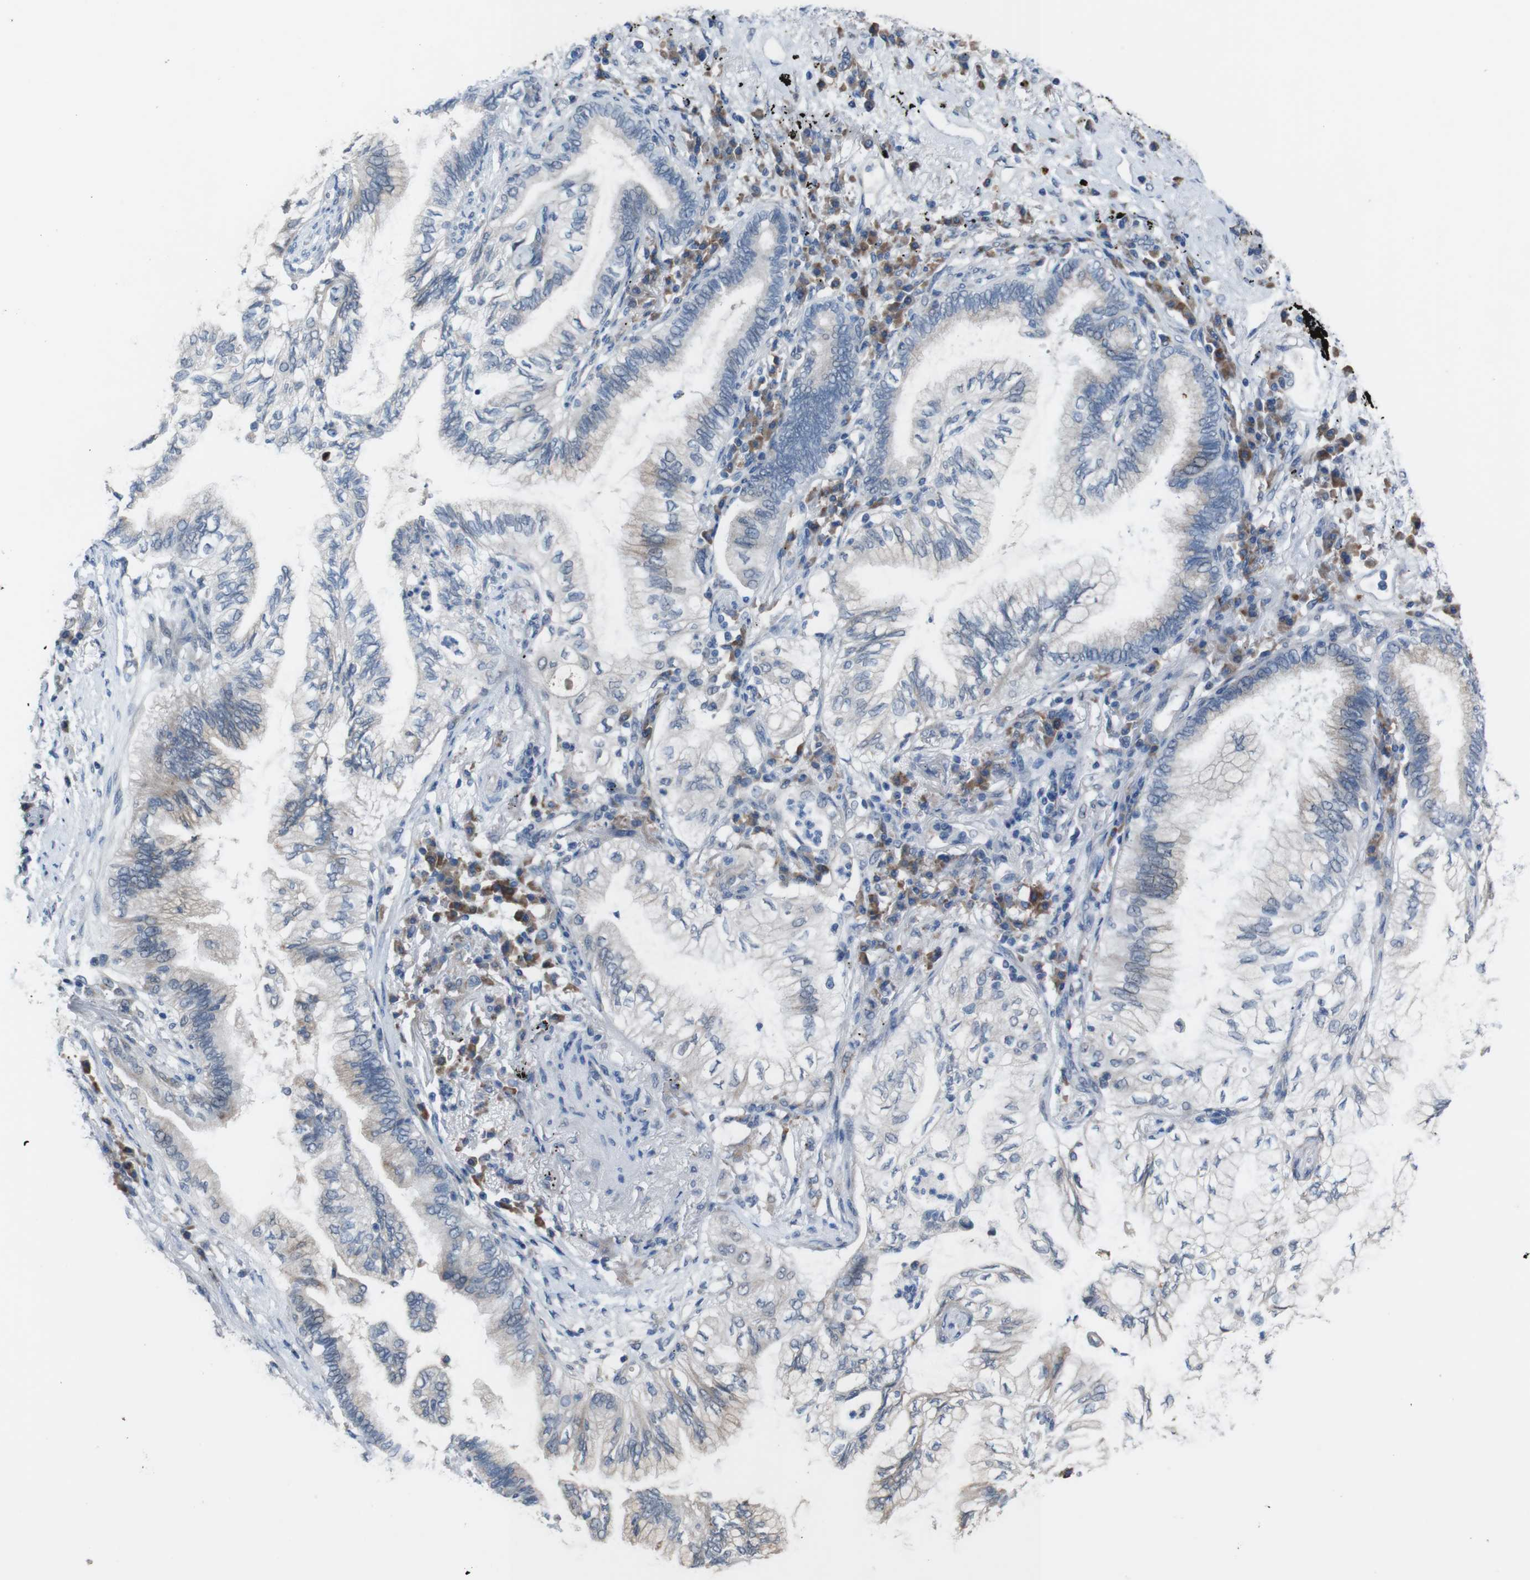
{"staining": {"intensity": "negative", "quantity": "none", "location": "none"}, "tissue": "lung cancer", "cell_type": "Tumor cells", "image_type": "cancer", "snomed": [{"axis": "morphology", "description": "Normal tissue, NOS"}, {"axis": "morphology", "description": "Adenocarcinoma, NOS"}, {"axis": "topography", "description": "Bronchus"}, {"axis": "topography", "description": "Lung"}], "caption": "DAB immunohistochemical staining of lung cancer (adenocarcinoma) exhibits no significant positivity in tumor cells.", "gene": "CDH22", "patient": {"sex": "female", "age": 70}}